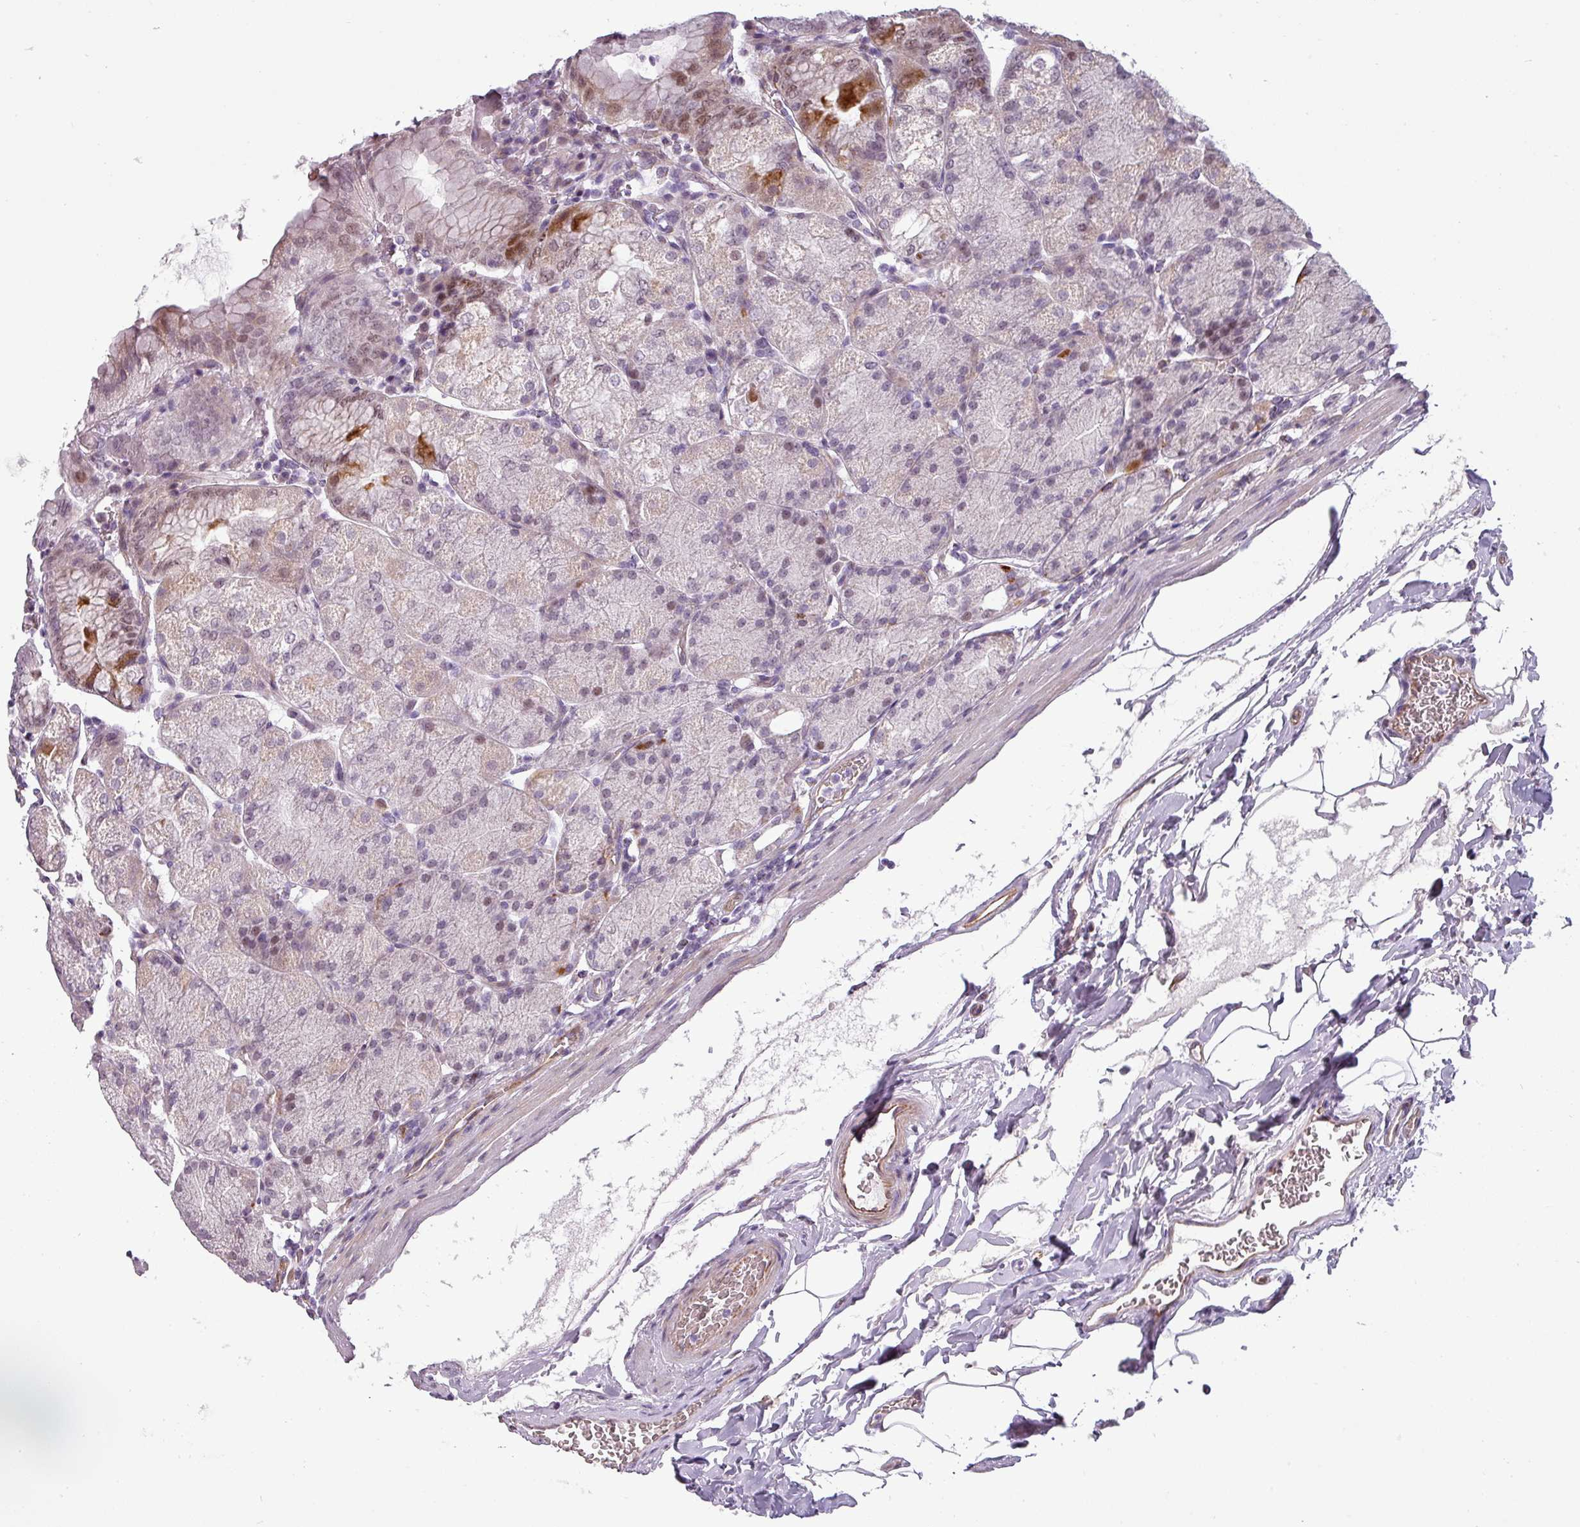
{"staining": {"intensity": "moderate", "quantity": "25%-75%", "location": "cytoplasmic/membranous,nuclear"}, "tissue": "stomach", "cell_type": "Glandular cells", "image_type": "normal", "snomed": [{"axis": "morphology", "description": "Normal tissue, NOS"}, {"axis": "topography", "description": "Stomach, upper"}, {"axis": "topography", "description": "Stomach, lower"}], "caption": "The micrograph demonstrates staining of normal stomach, revealing moderate cytoplasmic/membranous,nuclear protein staining (brown color) within glandular cells.", "gene": "CHRDL1", "patient": {"sex": "male", "age": 62}}